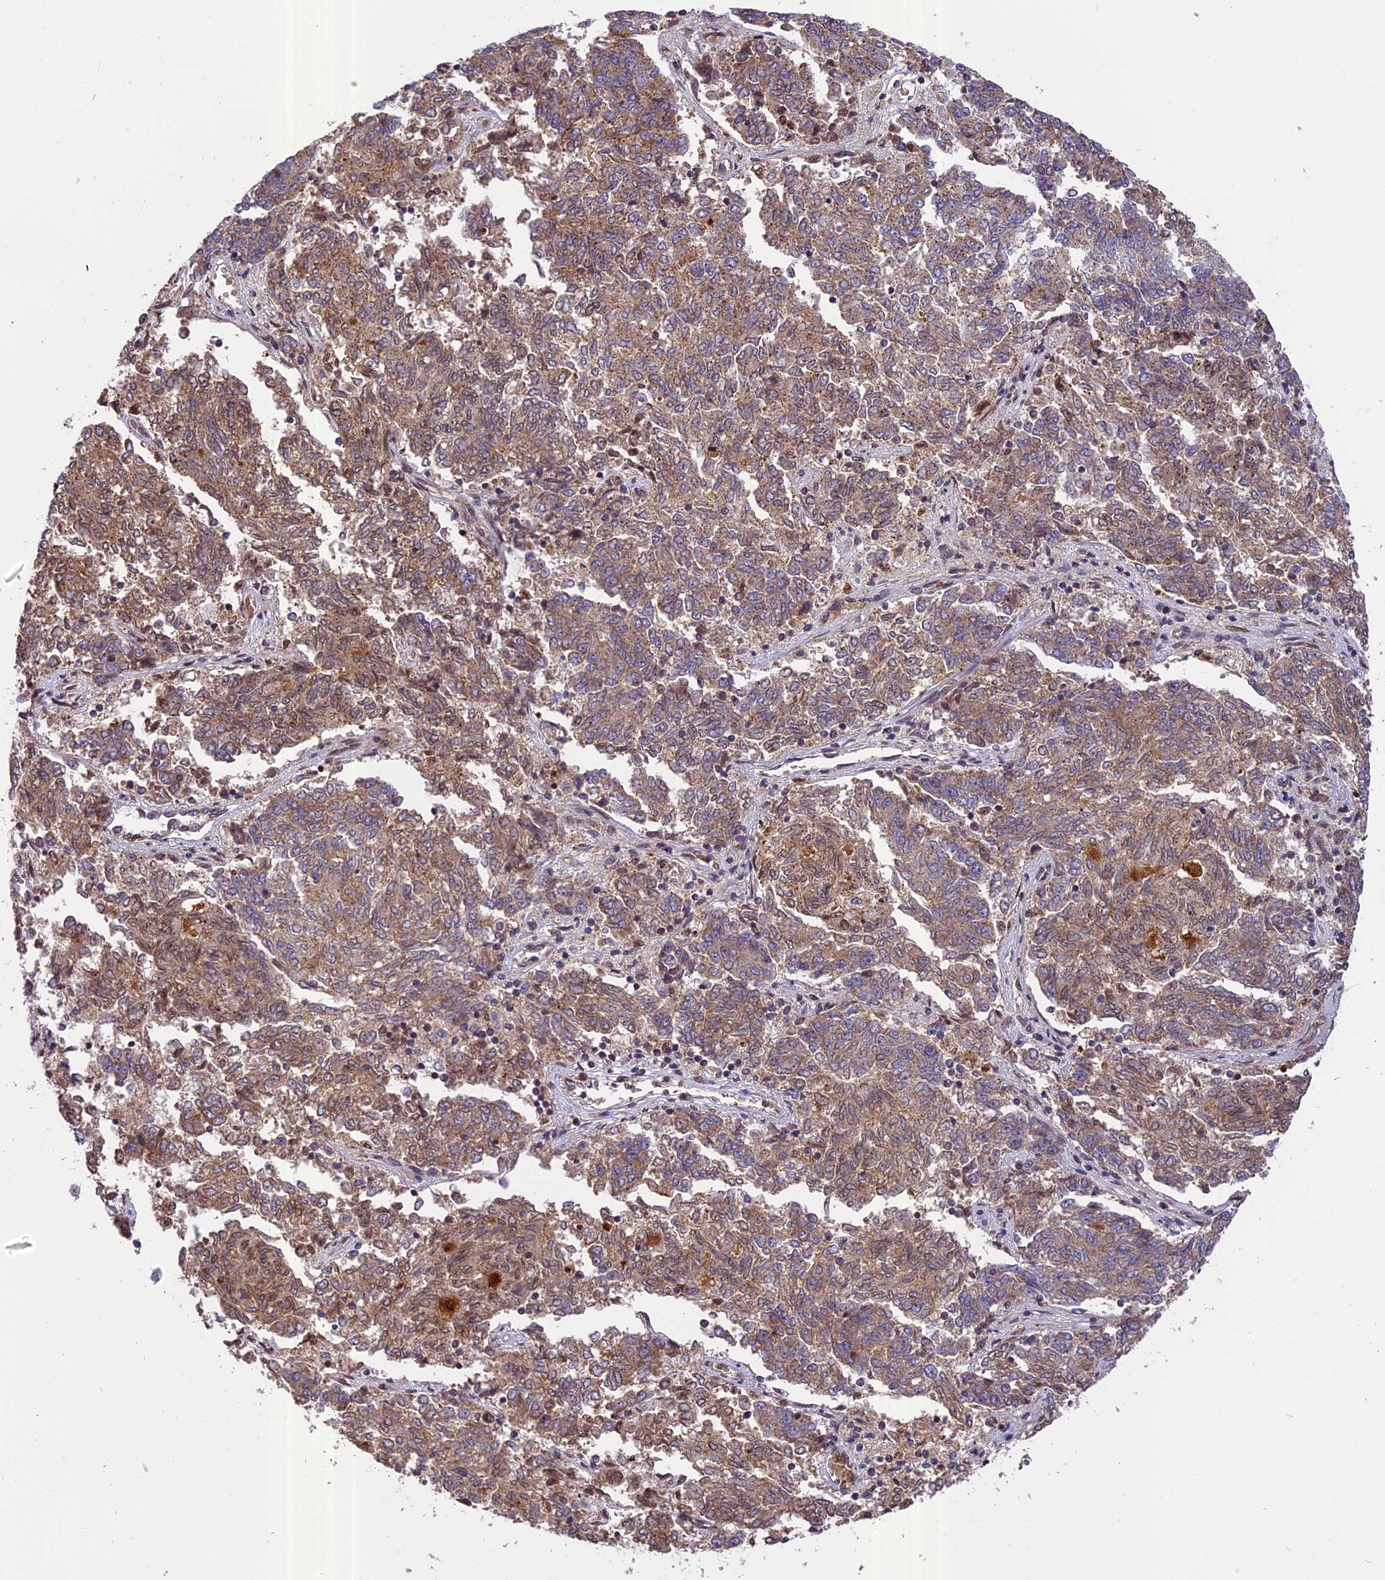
{"staining": {"intensity": "moderate", "quantity": ">75%", "location": "cytoplasmic/membranous"}, "tissue": "endometrial cancer", "cell_type": "Tumor cells", "image_type": "cancer", "snomed": [{"axis": "morphology", "description": "Adenocarcinoma, NOS"}, {"axis": "topography", "description": "Endometrium"}], "caption": "A brown stain labels moderate cytoplasmic/membranous positivity of a protein in human endometrial cancer (adenocarcinoma) tumor cells. The staining was performed using DAB, with brown indicating positive protein expression. Nuclei are stained blue with hematoxylin.", "gene": "CHMP2A", "patient": {"sex": "female", "age": 80}}